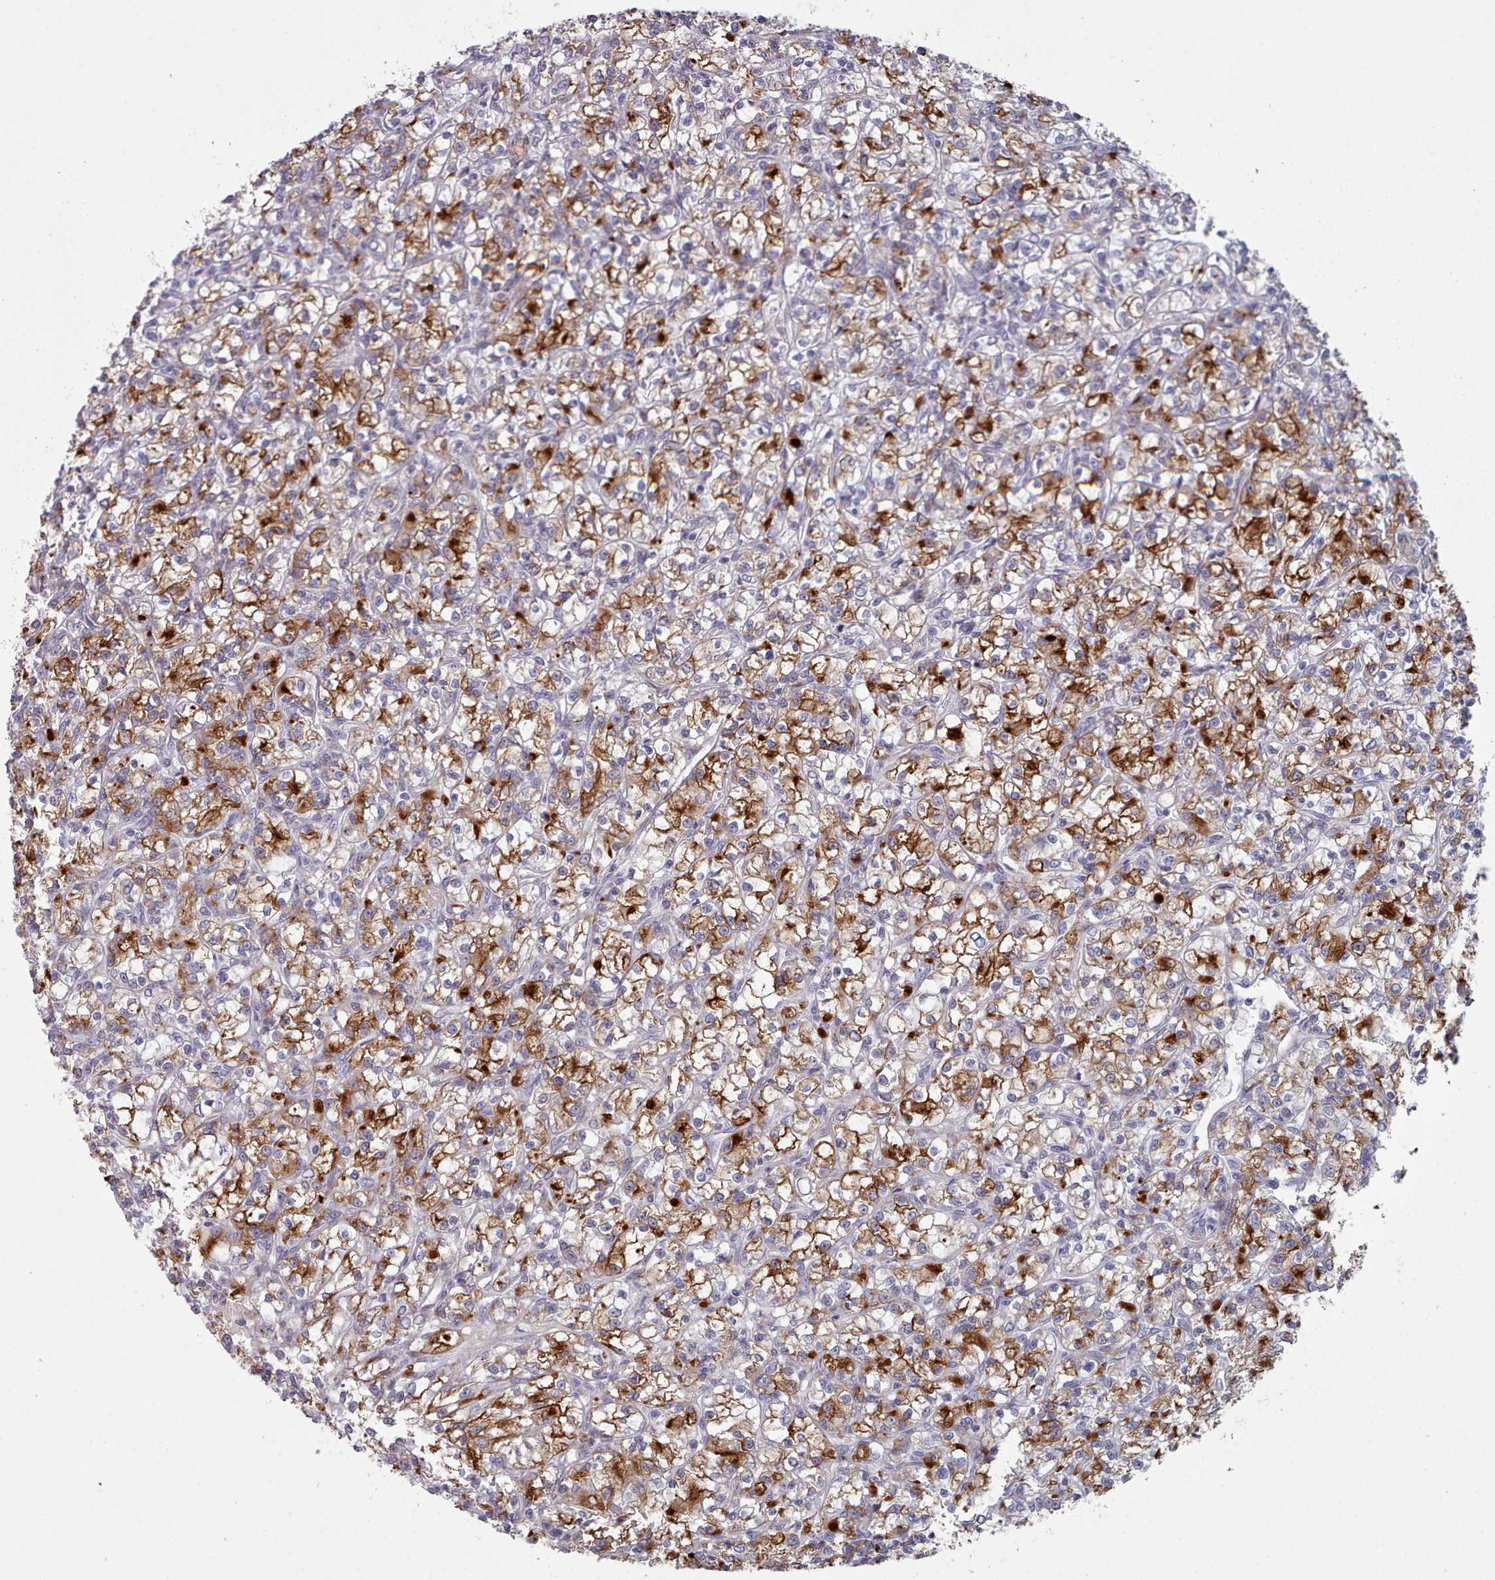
{"staining": {"intensity": "strong", "quantity": ">75%", "location": "cytoplasmic/membranous"}, "tissue": "renal cancer", "cell_type": "Tumor cells", "image_type": "cancer", "snomed": [{"axis": "morphology", "description": "Adenocarcinoma, NOS"}, {"axis": "topography", "description": "Kidney"}], "caption": "Brown immunohistochemical staining in human renal adenocarcinoma shows strong cytoplasmic/membranous positivity in about >75% of tumor cells.", "gene": "TRARG1", "patient": {"sex": "female", "age": 59}}